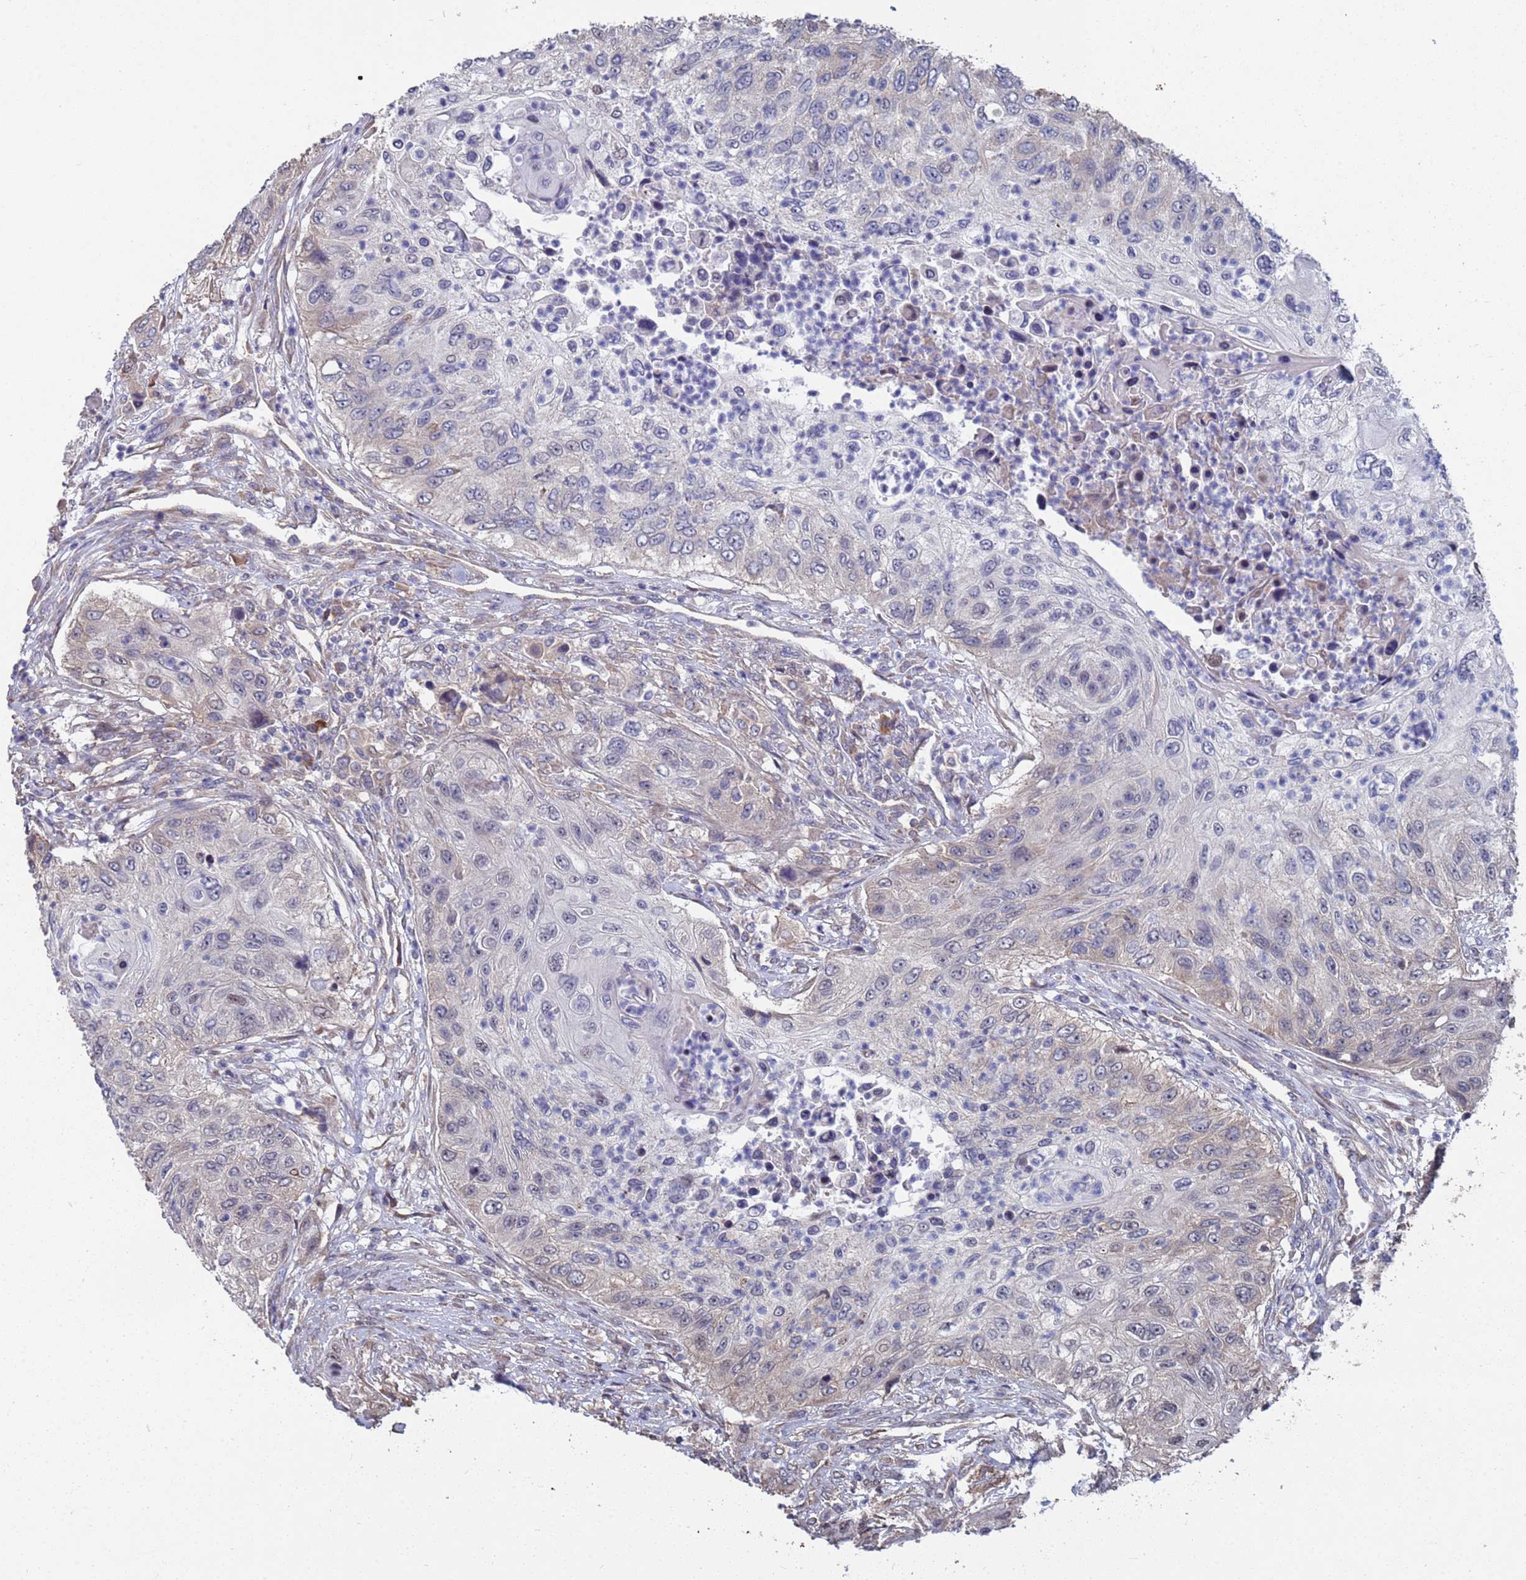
{"staining": {"intensity": "weak", "quantity": "<25%", "location": "cytoplasmic/membranous"}, "tissue": "urothelial cancer", "cell_type": "Tumor cells", "image_type": "cancer", "snomed": [{"axis": "morphology", "description": "Urothelial carcinoma, High grade"}, {"axis": "topography", "description": "Urinary bladder"}], "caption": "Tumor cells are negative for brown protein staining in urothelial carcinoma (high-grade).", "gene": "CFAP119", "patient": {"sex": "female", "age": 60}}